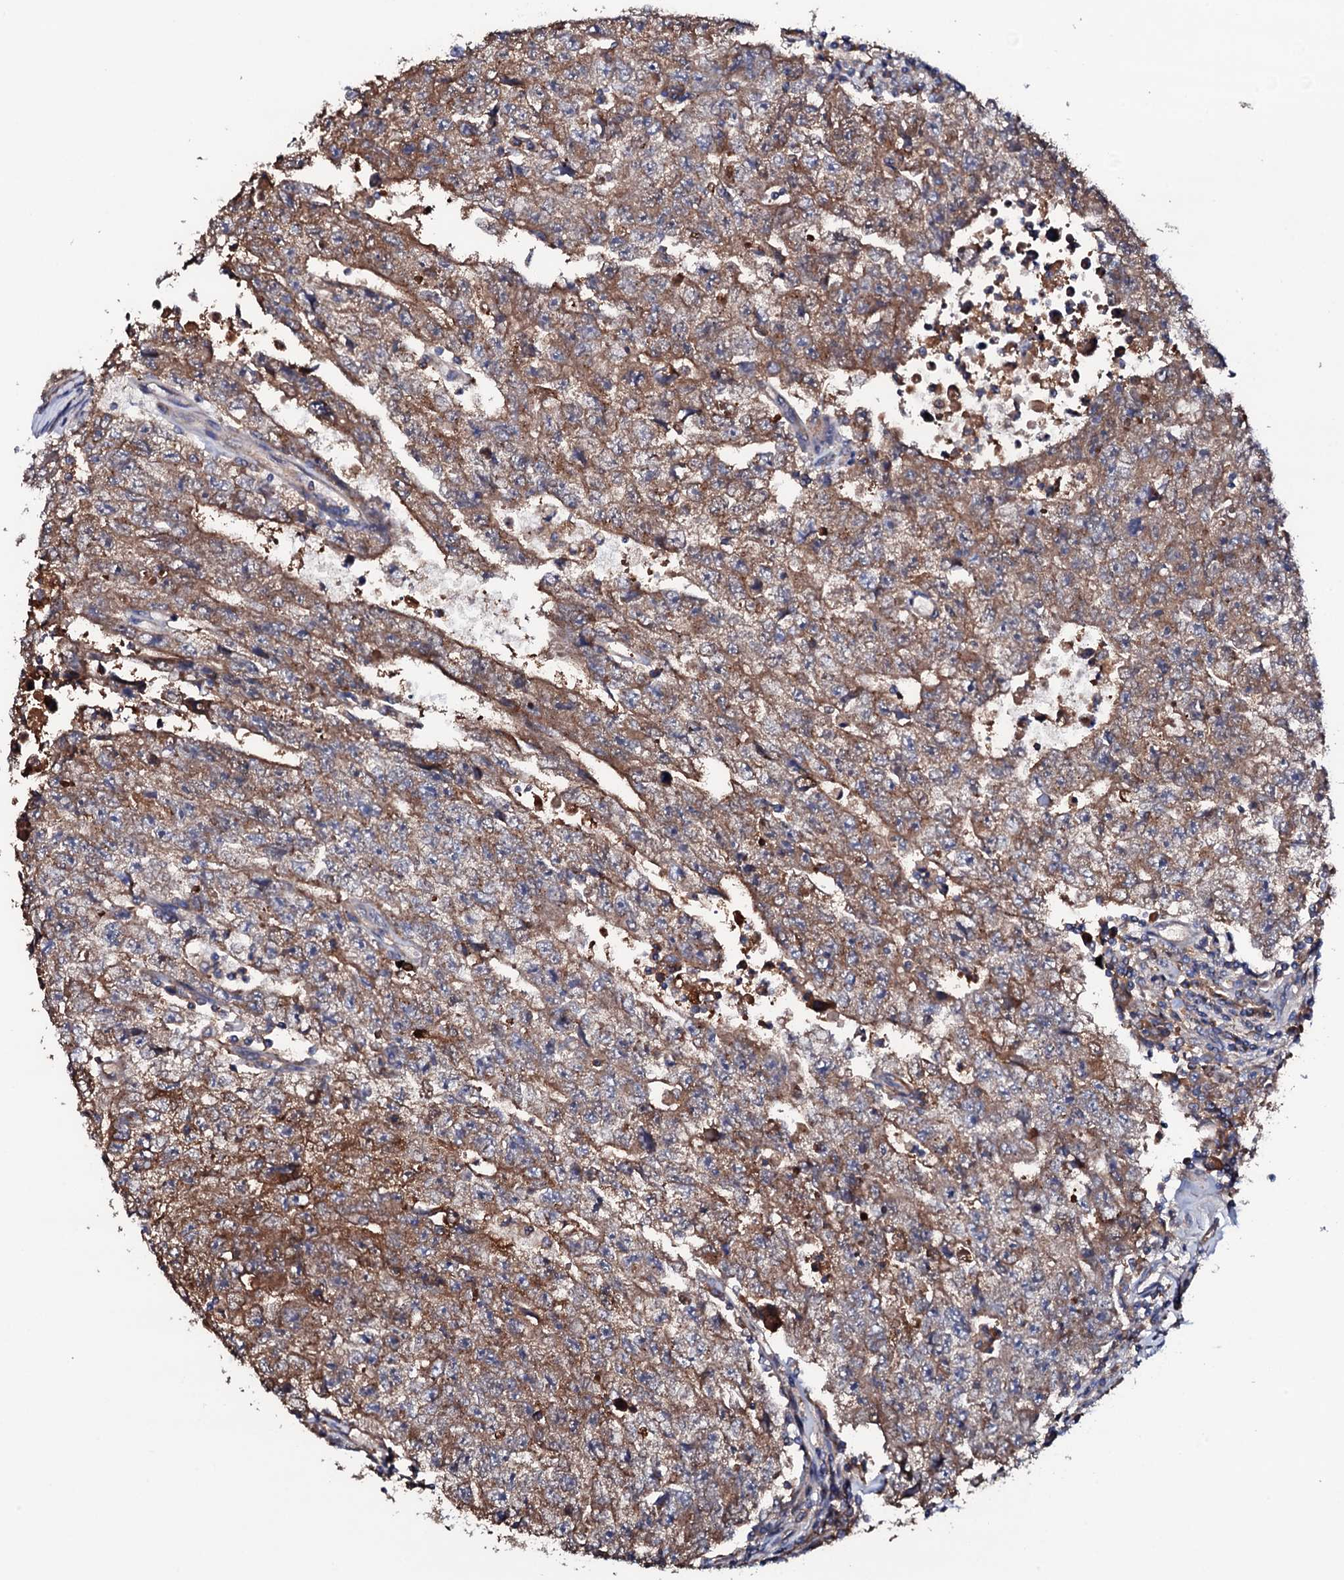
{"staining": {"intensity": "moderate", "quantity": ">75%", "location": "cytoplasmic/membranous"}, "tissue": "testis cancer", "cell_type": "Tumor cells", "image_type": "cancer", "snomed": [{"axis": "morphology", "description": "Carcinoma, Embryonal, NOS"}, {"axis": "topography", "description": "Testis"}], "caption": "A micrograph showing moderate cytoplasmic/membranous staining in about >75% of tumor cells in testis embryonal carcinoma, as visualized by brown immunohistochemical staining.", "gene": "TCAF2", "patient": {"sex": "male", "age": 17}}